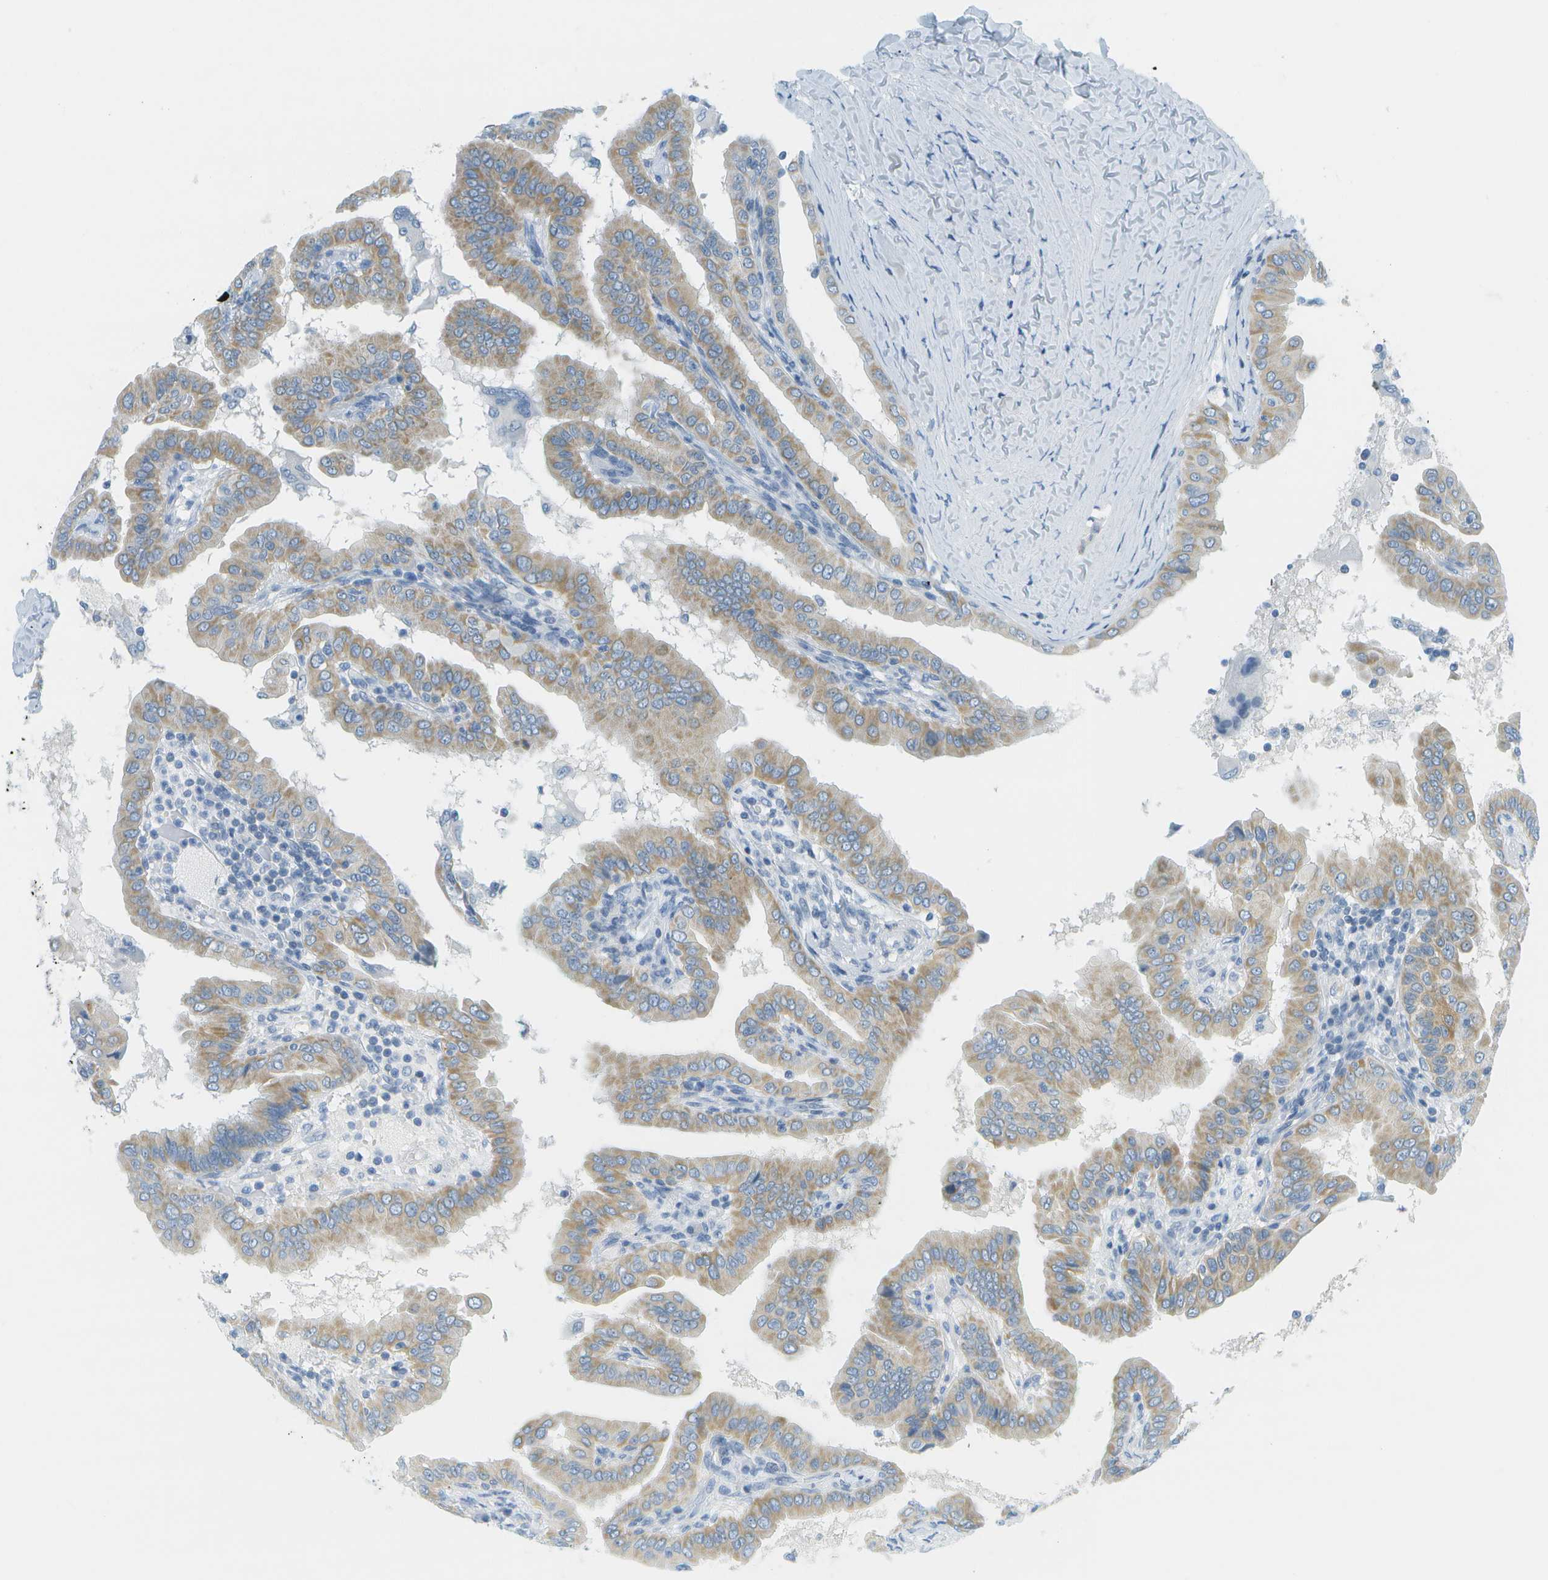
{"staining": {"intensity": "weak", "quantity": ">75%", "location": "cytoplasmic/membranous"}, "tissue": "thyroid cancer", "cell_type": "Tumor cells", "image_type": "cancer", "snomed": [{"axis": "morphology", "description": "Papillary adenocarcinoma, NOS"}, {"axis": "topography", "description": "Thyroid gland"}], "caption": "DAB (3,3'-diaminobenzidine) immunohistochemical staining of papillary adenocarcinoma (thyroid) exhibits weak cytoplasmic/membranous protein positivity in about >75% of tumor cells.", "gene": "SMYD5", "patient": {"sex": "male", "age": 33}}